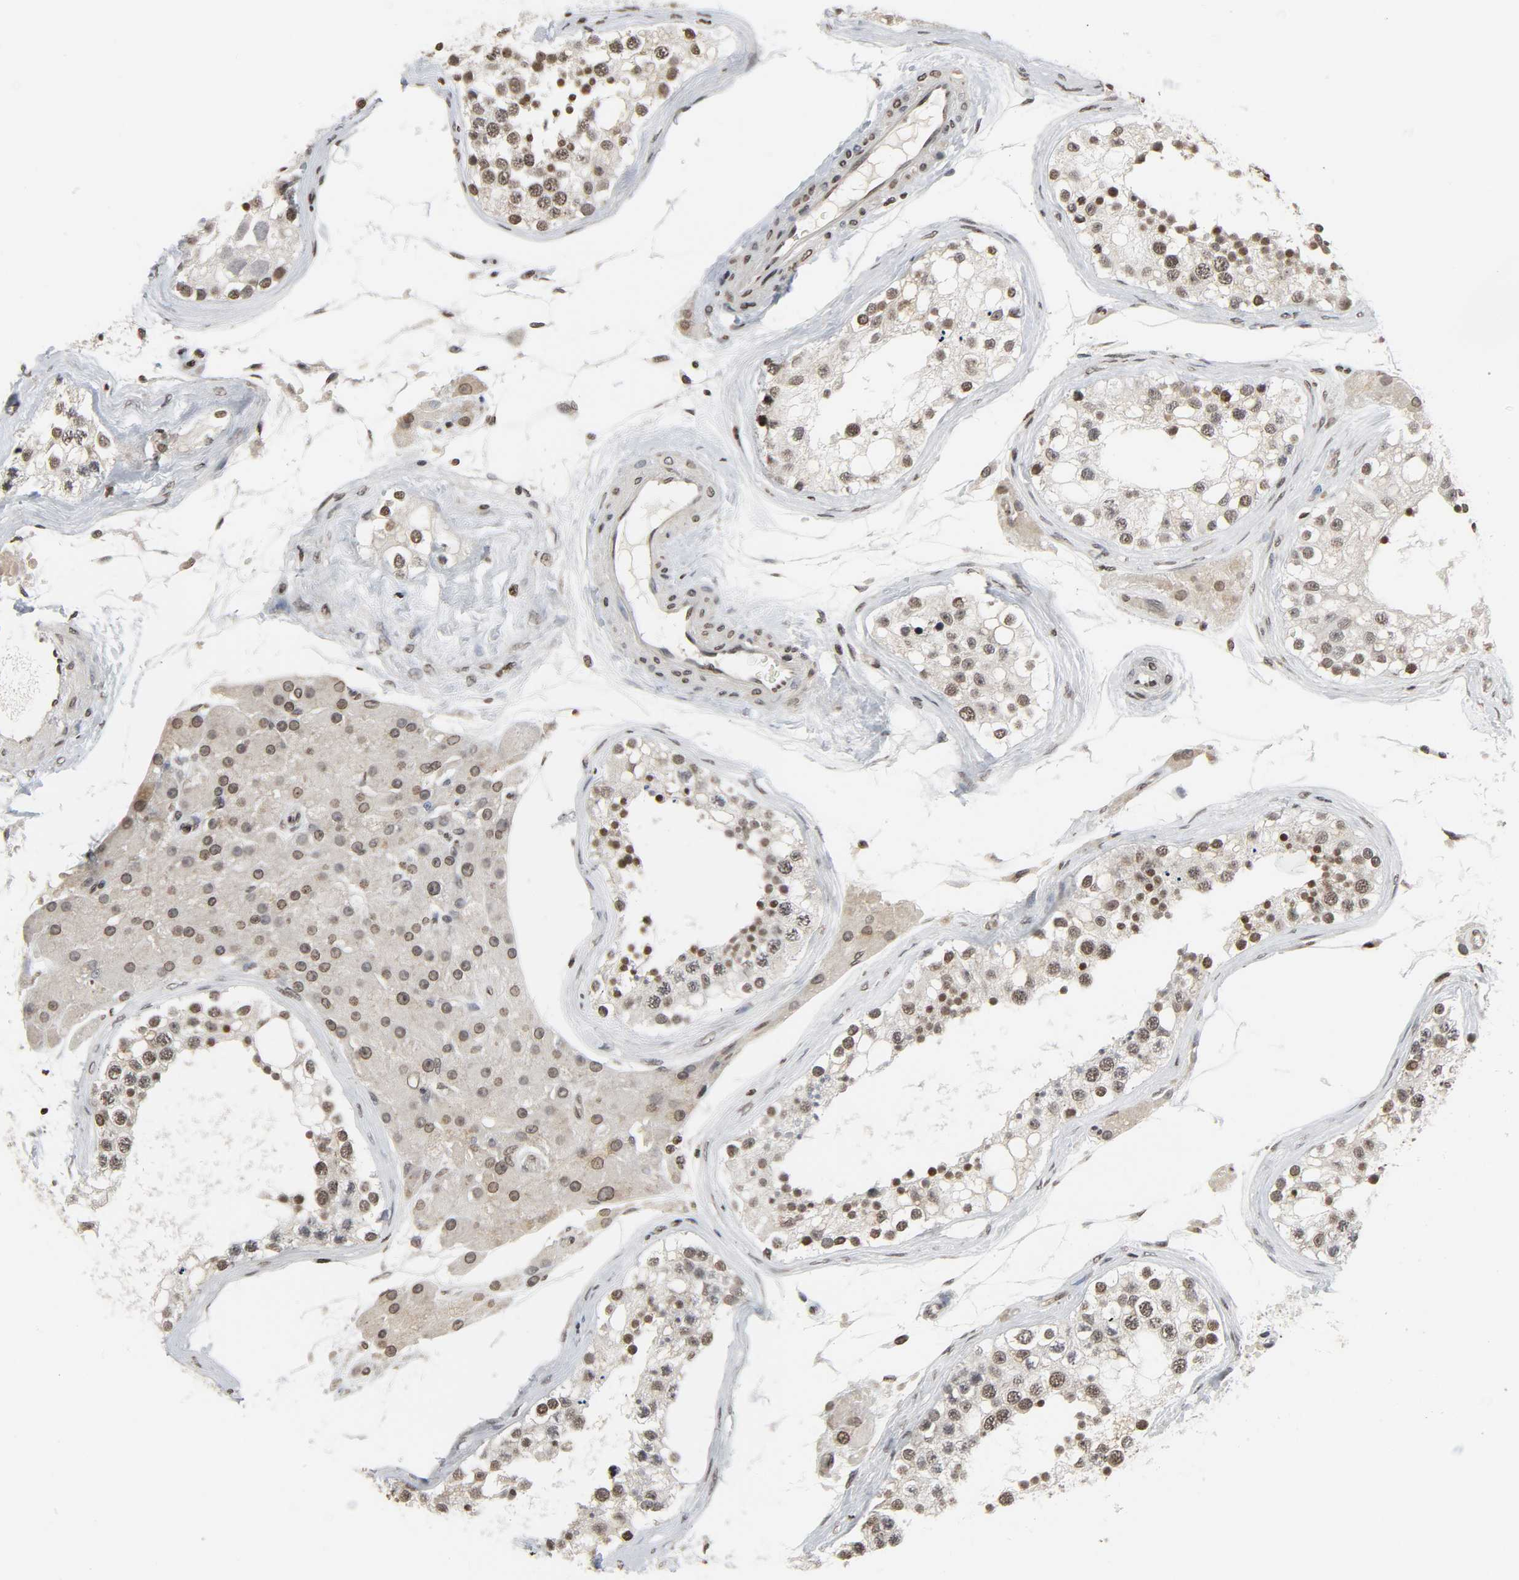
{"staining": {"intensity": "moderate", "quantity": ">75%", "location": "nuclear"}, "tissue": "testis", "cell_type": "Cells in seminiferous ducts", "image_type": "normal", "snomed": [{"axis": "morphology", "description": "Normal tissue, NOS"}, {"axis": "topography", "description": "Testis"}], "caption": "Immunohistochemical staining of normal human testis exhibits medium levels of moderate nuclear positivity in approximately >75% of cells in seminiferous ducts. Nuclei are stained in blue.", "gene": "ELAVL1", "patient": {"sex": "male", "age": 68}}